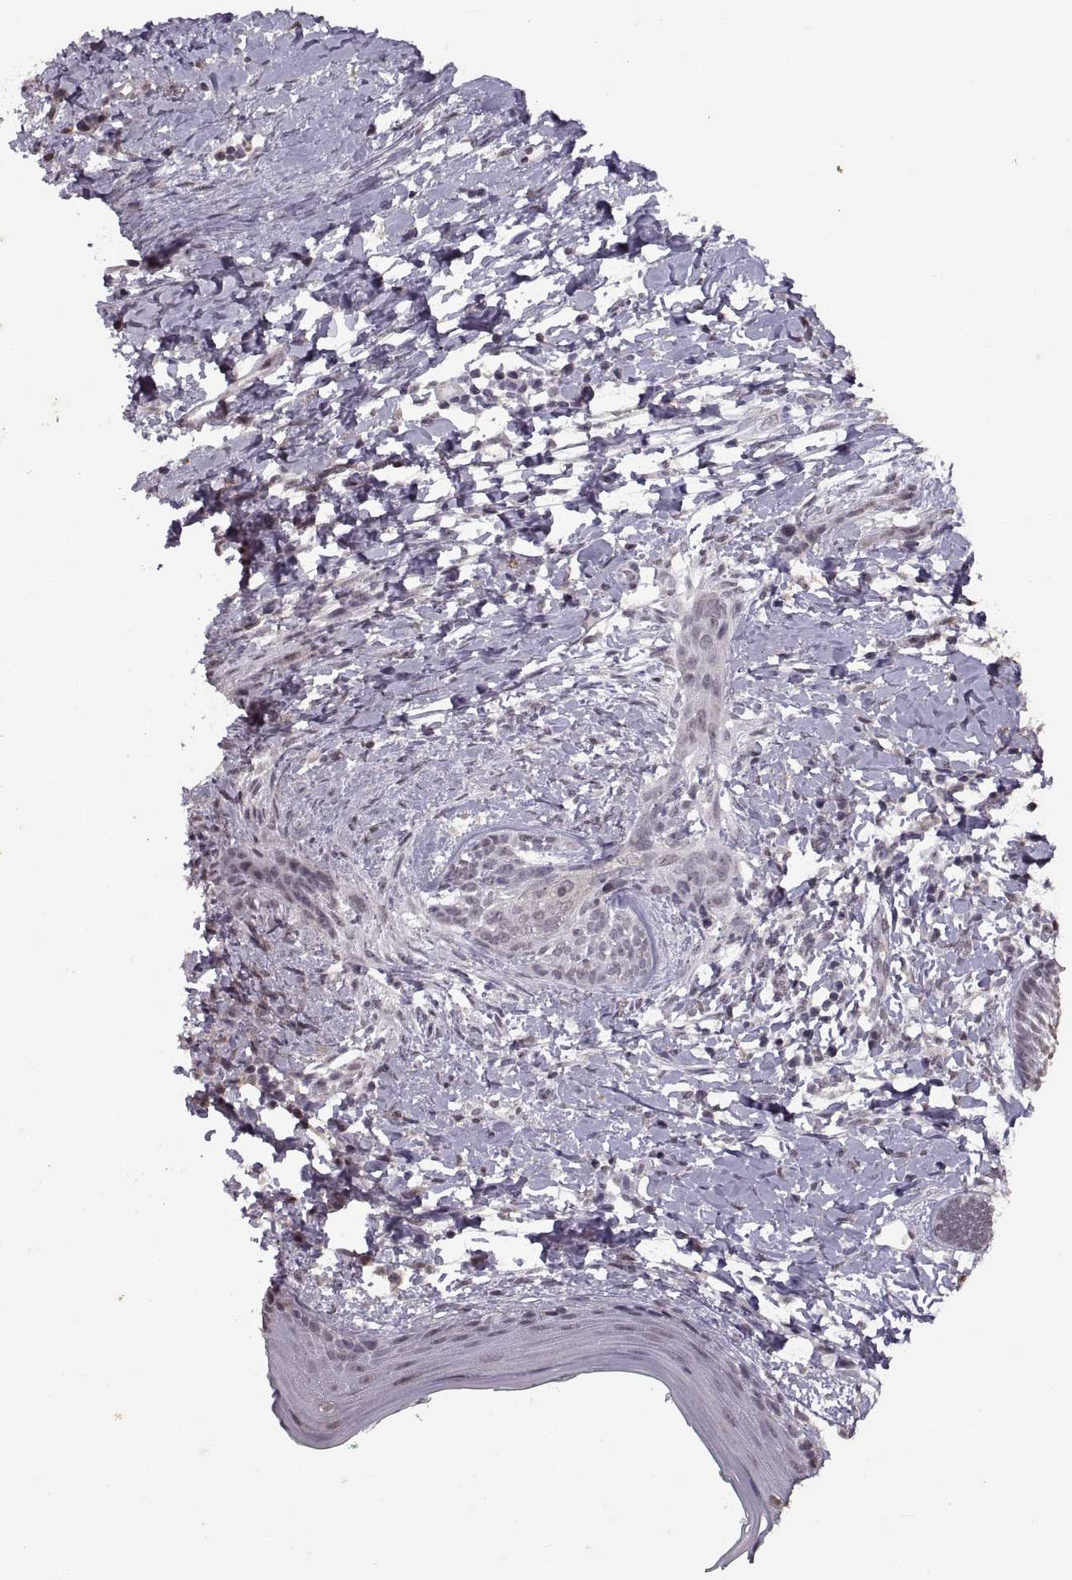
{"staining": {"intensity": "negative", "quantity": "none", "location": "none"}, "tissue": "skin cancer", "cell_type": "Tumor cells", "image_type": "cancer", "snomed": [{"axis": "morphology", "description": "Normal tissue, NOS"}, {"axis": "morphology", "description": "Basal cell carcinoma"}, {"axis": "topography", "description": "Skin"}], "caption": "This micrograph is of skin basal cell carcinoma stained with IHC to label a protein in brown with the nuclei are counter-stained blue. There is no expression in tumor cells.", "gene": "PALS1", "patient": {"sex": "male", "age": 84}}